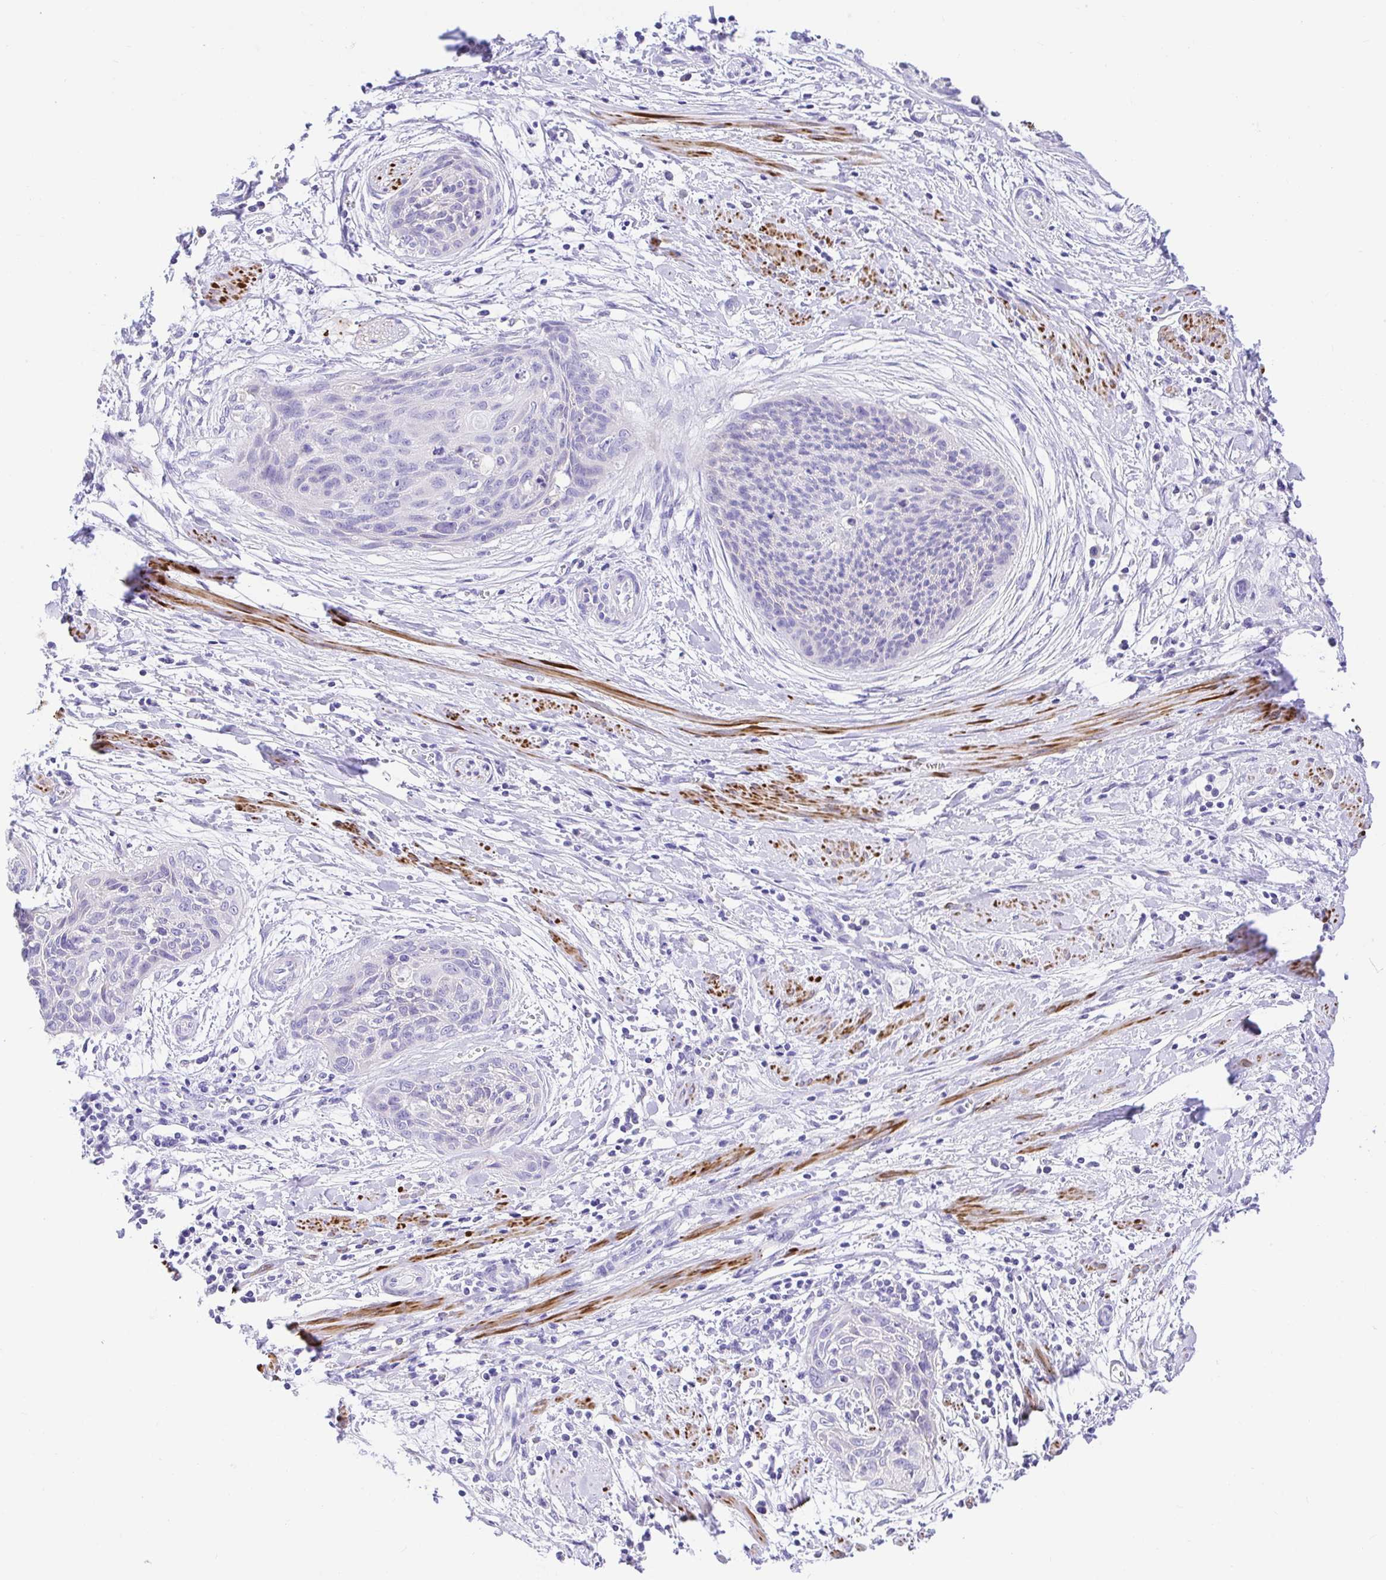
{"staining": {"intensity": "negative", "quantity": "none", "location": "none"}, "tissue": "cervical cancer", "cell_type": "Tumor cells", "image_type": "cancer", "snomed": [{"axis": "morphology", "description": "Squamous cell carcinoma, NOS"}, {"axis": "topography", "description": "Cervix"}], "caption": "Cervical cancer stained for a protein using immunohistochemistry shows no expression tumor cells.", "gene": "BACE2", "patient": {"sex": "female", "age": 55}}